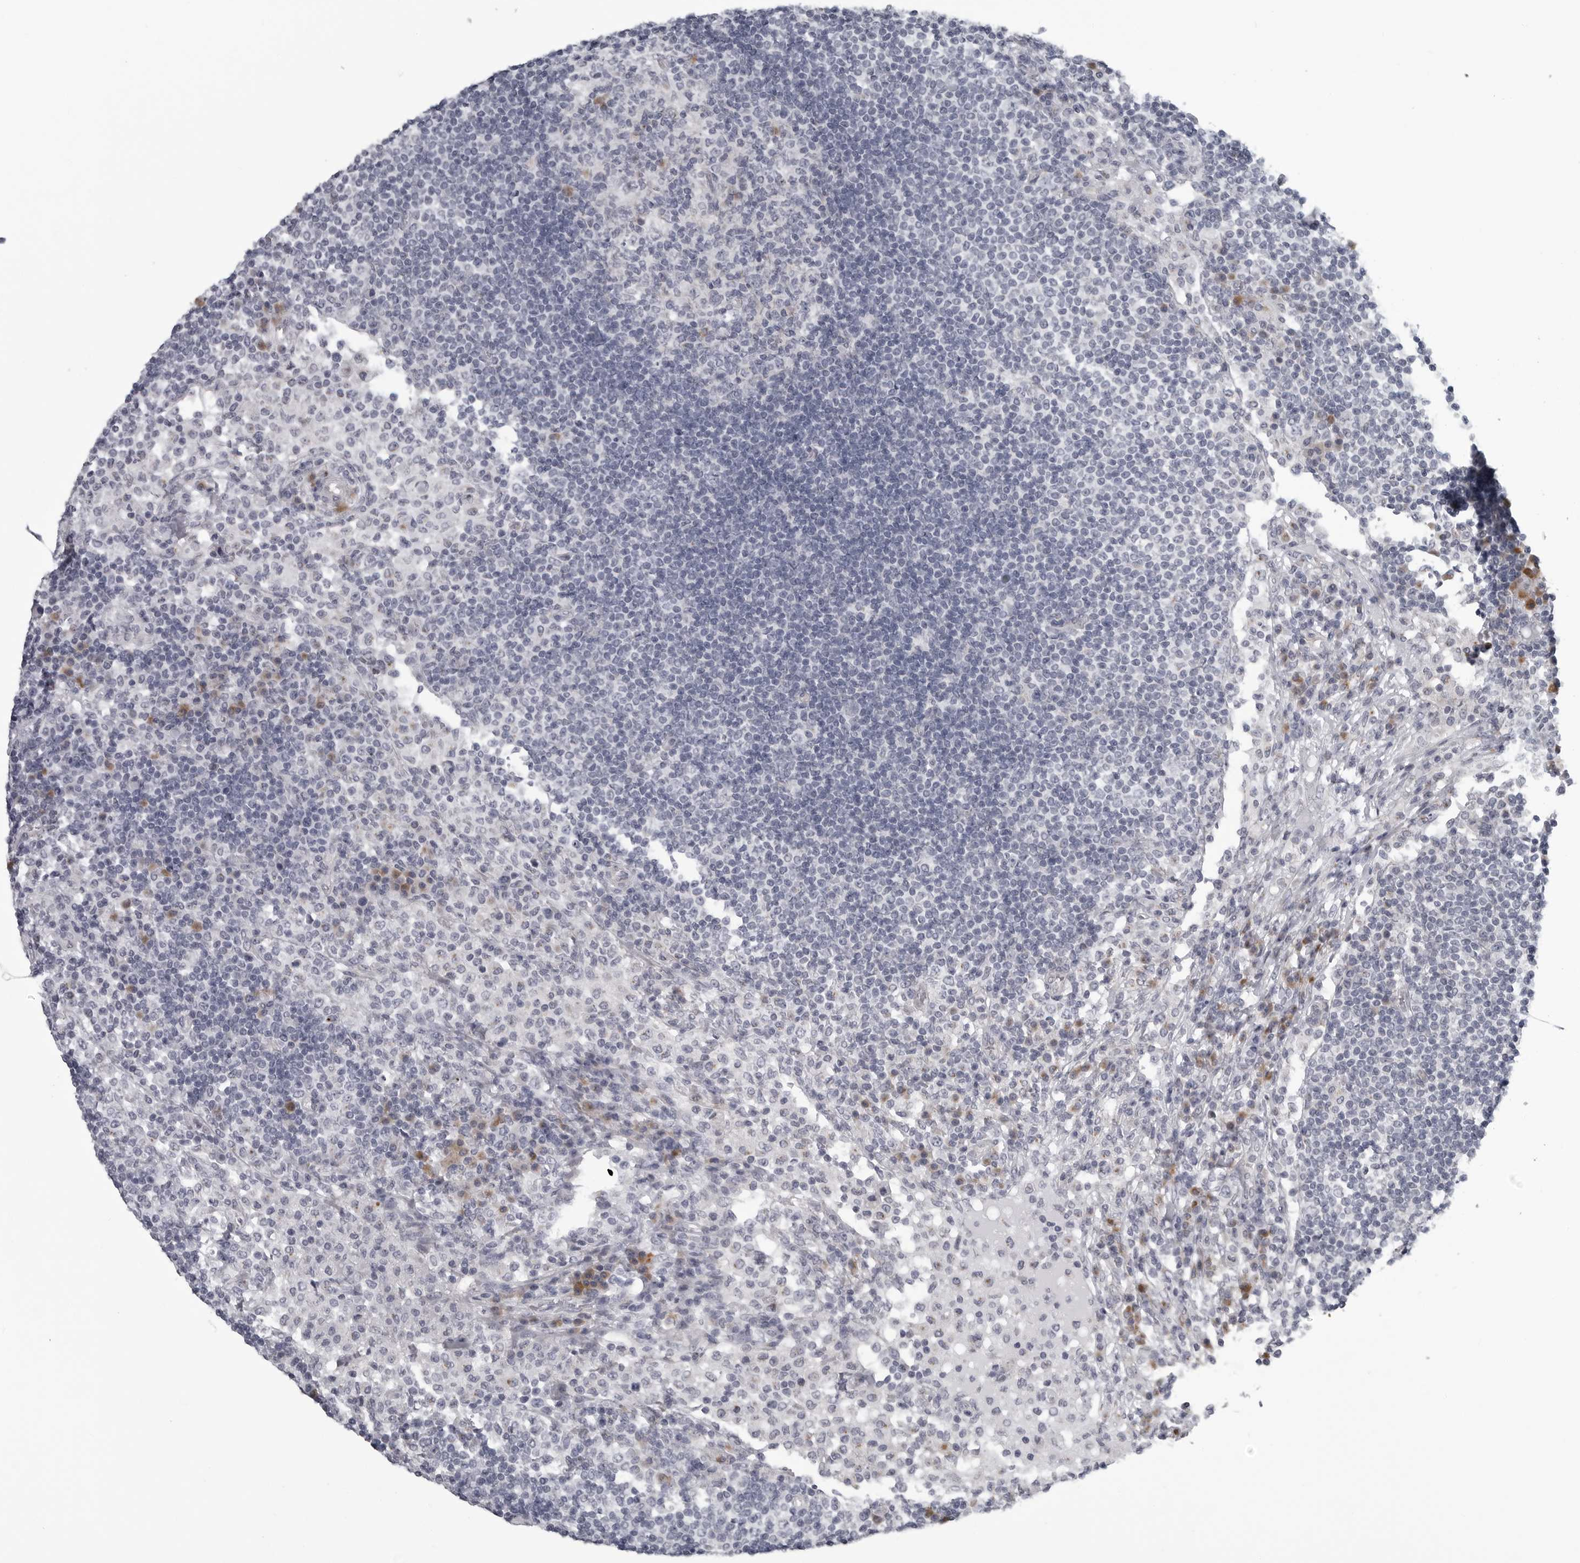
{"staining": {"intensity": "negative", "quantity": "none", "location": "none"}, "tissue": "lymph node", "cell_type": "Germinal center cells", "image_type": "normal", "snomed": [{"axis": "morphology", "description": "Normal tissue, NOS"}, {"axis": "topography", "description": "Lymph node"}], "caption": "Lymph node stained for a protein using IHC displays no positivity germinal center cells.", "gene": "MYOC", "patient": {"sex": "female", "age": 53}}